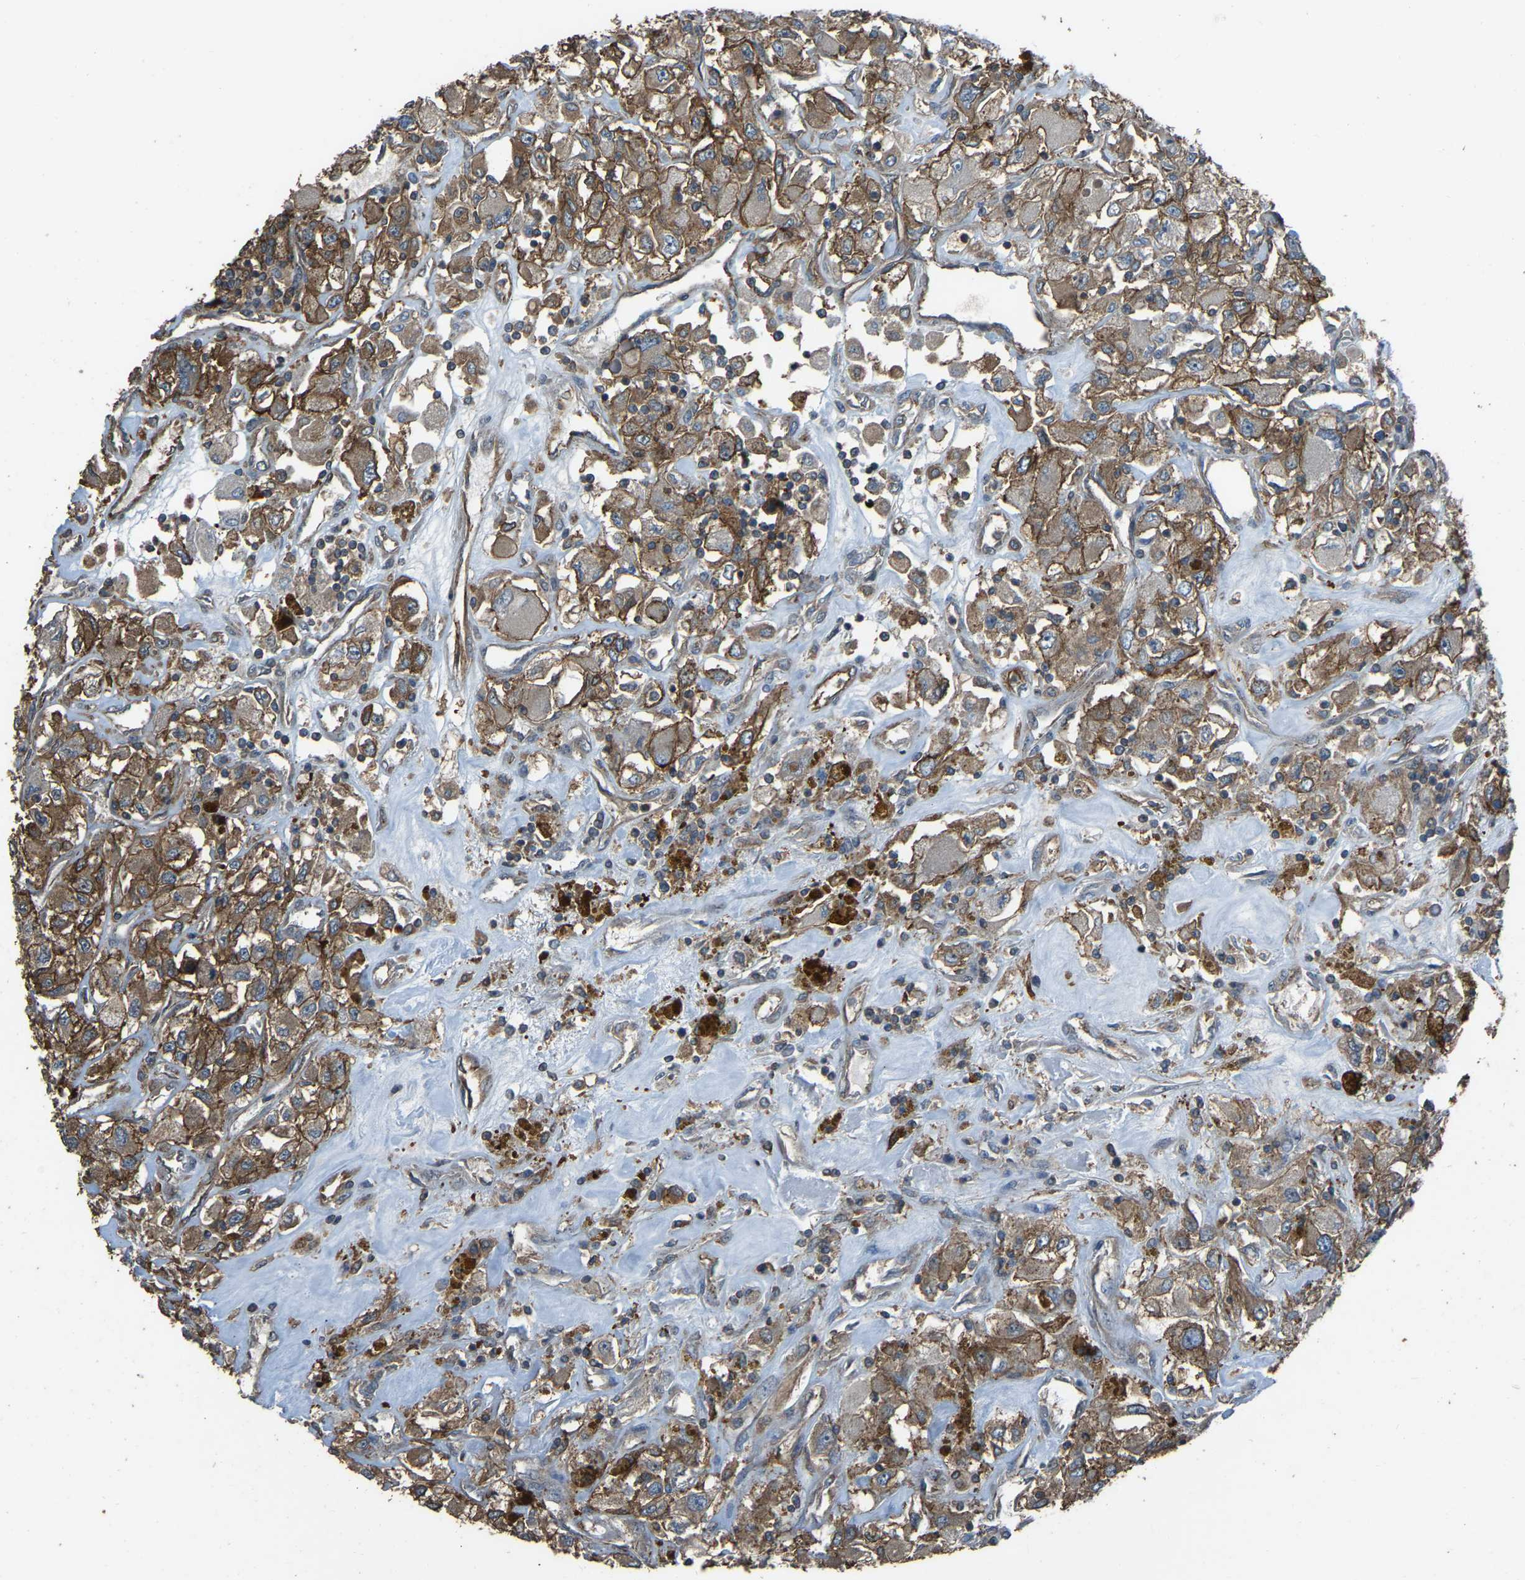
{"staining": {"intensity": "moderate", "quantity": ">75%", "location": "cytoplasmic/membranous"}, "tissue": "renal cancer", "cell_type": "Tumor cells", "image_type": "cancer", "snomed": [{"axis": "morphology", "description": "Adenocarcinoma, NOS"}, {"axis": "topography", "description": "Kidney"}], "caption": "Renal cancer (adenocarcinoma) was stained to show a protein in brown. There is medium levels of moderate cytoplasmic/membranous expression in about >75% of tumor cells. The staining was performed using DAB, with brown indicating positive protein expression. Nuclei are stained blue with hematoxylin.", "gene": "SLC4A2", "patient": {"sex": "female", "age": 52}}